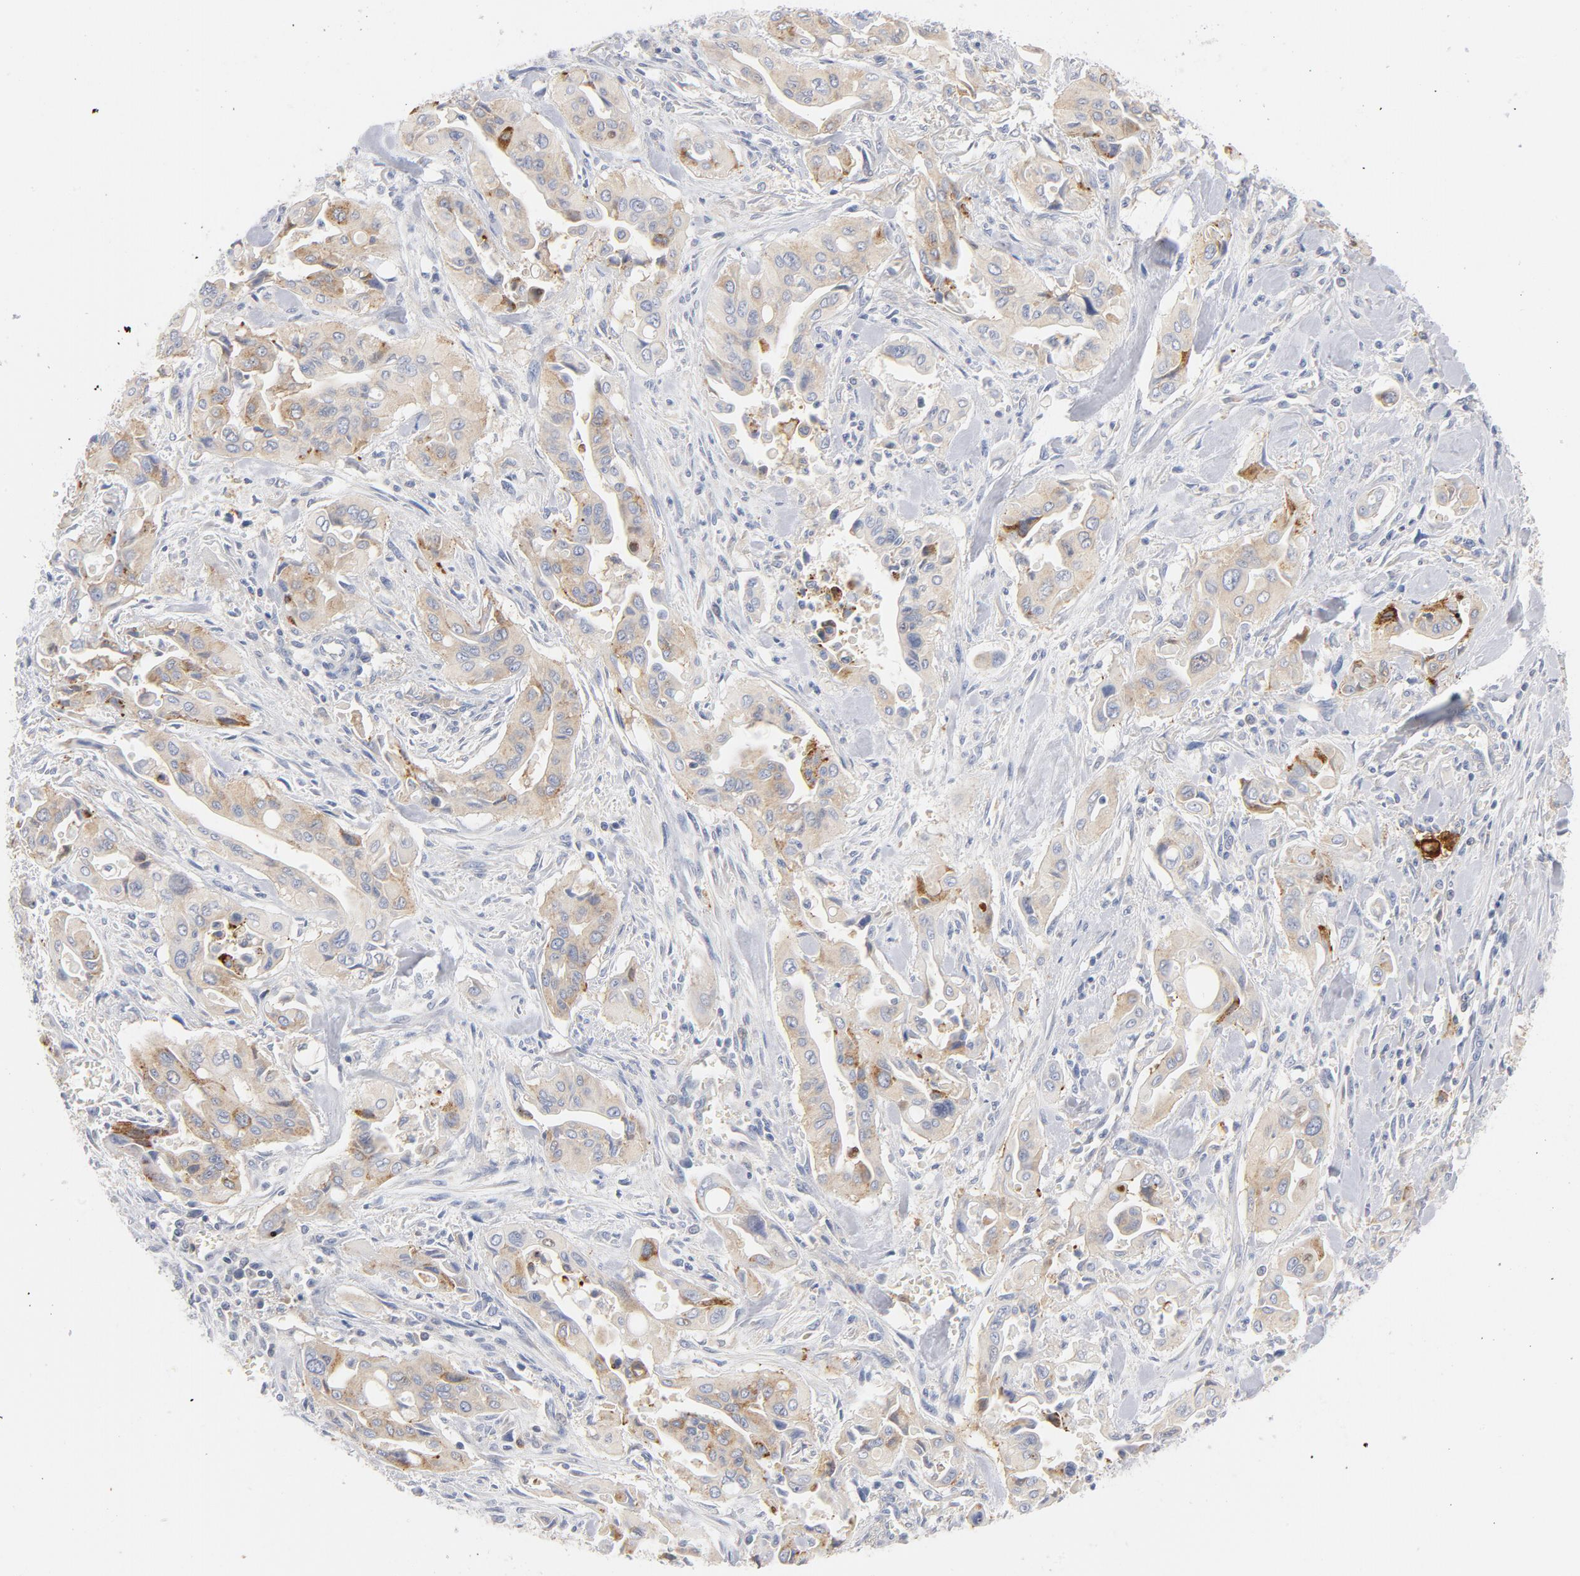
{"staining": {"intensity": "moderate", "quantity": "<25%", "location": "cytoplasmic/membranous"}, "tissue": "pancreatic cancer", "cell_type": "Tumor cells", "image_type": "cancer", "snomed": [{"axis": "morphology", "description": "Adenocarcinoma, NOS"}, {"axis": "topography", "description": "Pancreas"}], "caption": "Tumor cells show moderate cytoplasmic/membranous positivity in approximately <25% of cells in adenocarcinoma (pancreatic).", "gene": "CD86", "patient": {"sex": "male", "age": 77}}